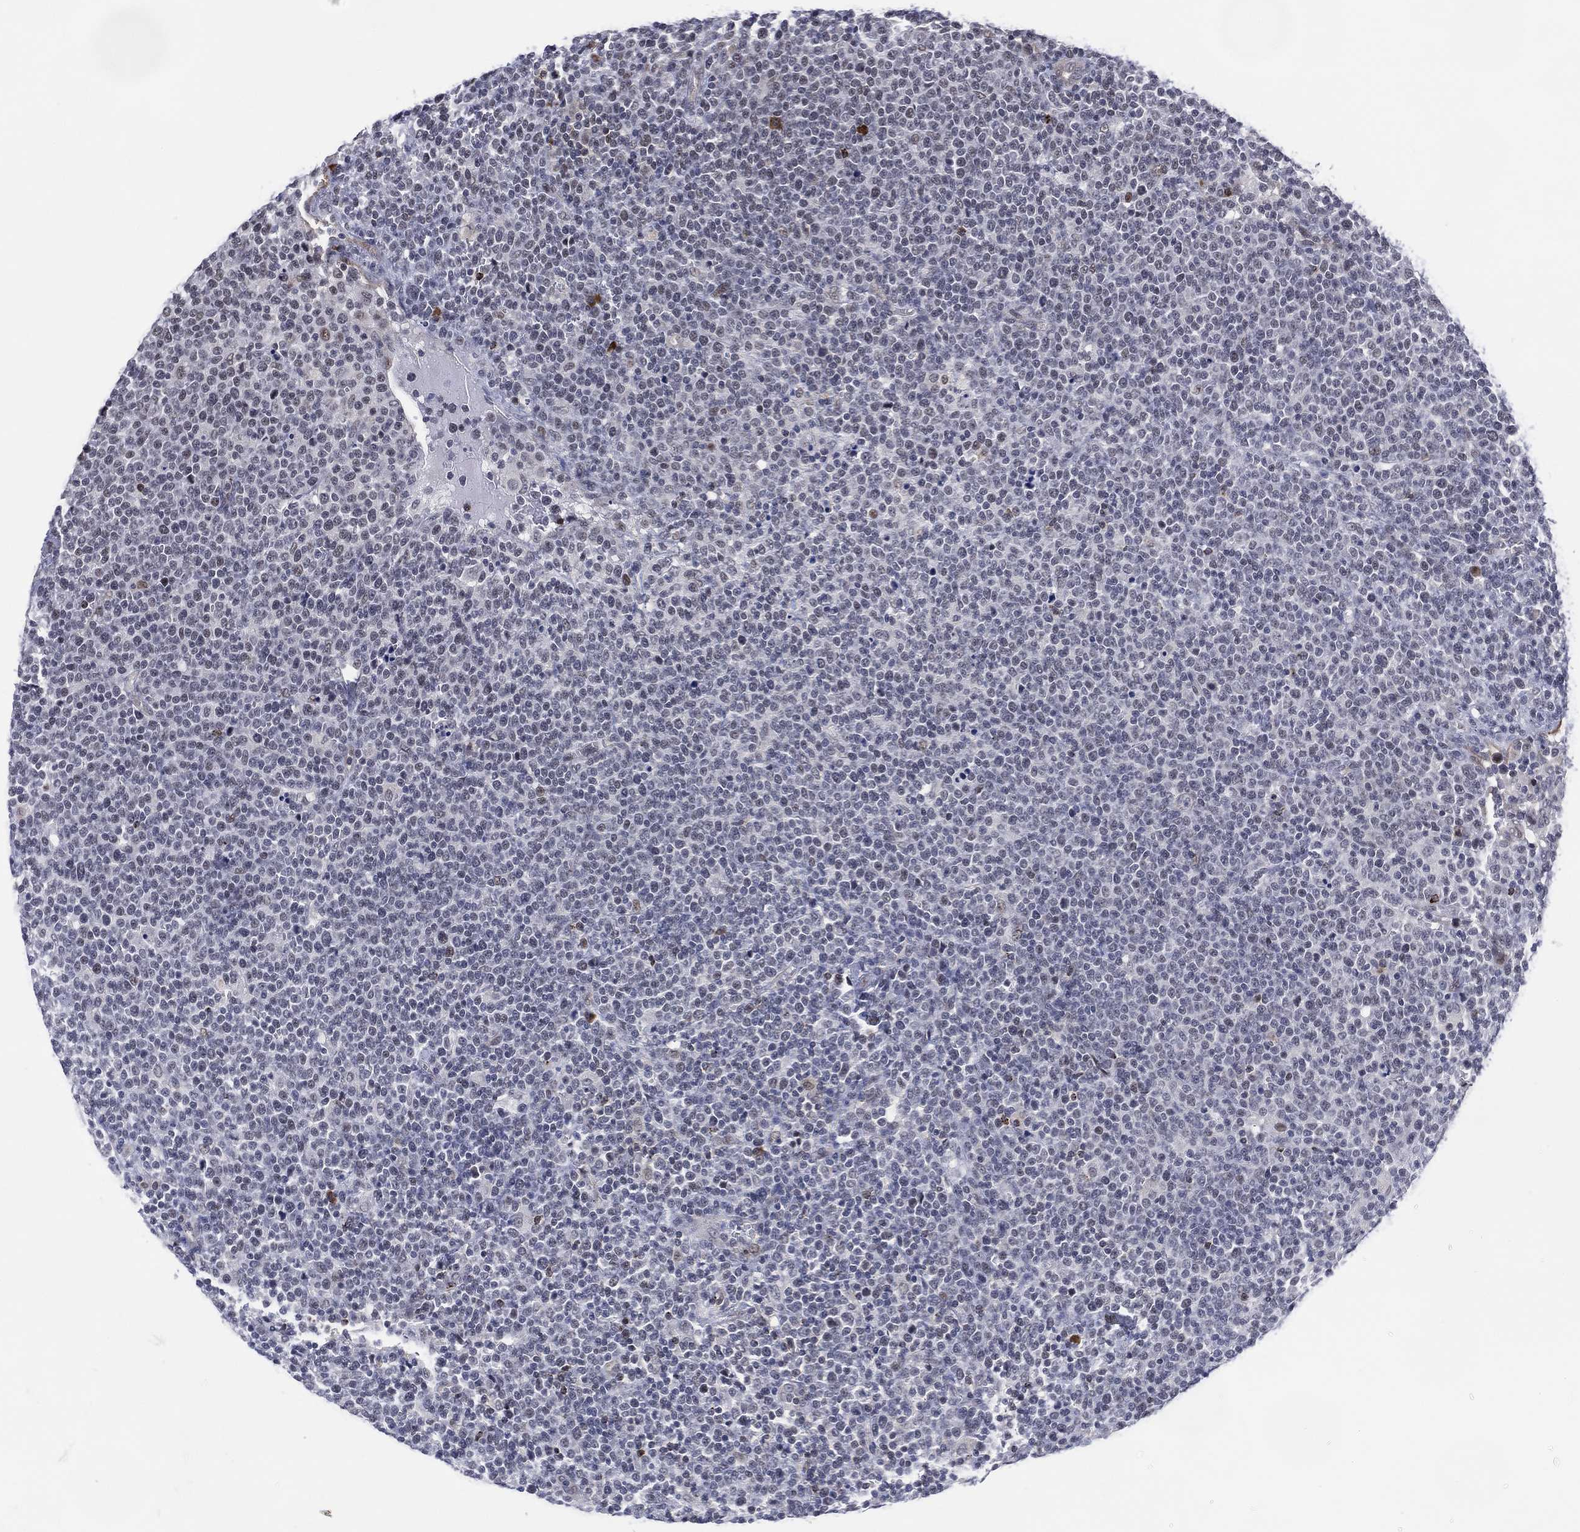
{"staining": {"intensity": "negative", "quantity": "none", "location": "none"}, "tissue": "lymphoma", "cell_type": "Tumor cells", "image_type": "cancer", "snomed": [{"axis": "morphology", "description": "Malignant lymphoma, non-Hodgkin's type, High grade"}, {"axis": "topography", "description": "Lymph node"}], "caption": "Immunohistochemistry (IHC) photomicrograph of neoplastic tissue: malignant lymphoma, non-Hodgkin's type (high-grade) stained with DAB (3,3'-diaminobenzidine) displays no significant protein positivity in tumor cells.", "gene": "DPP4", "patient": {"sex": "male", "age": 61}}